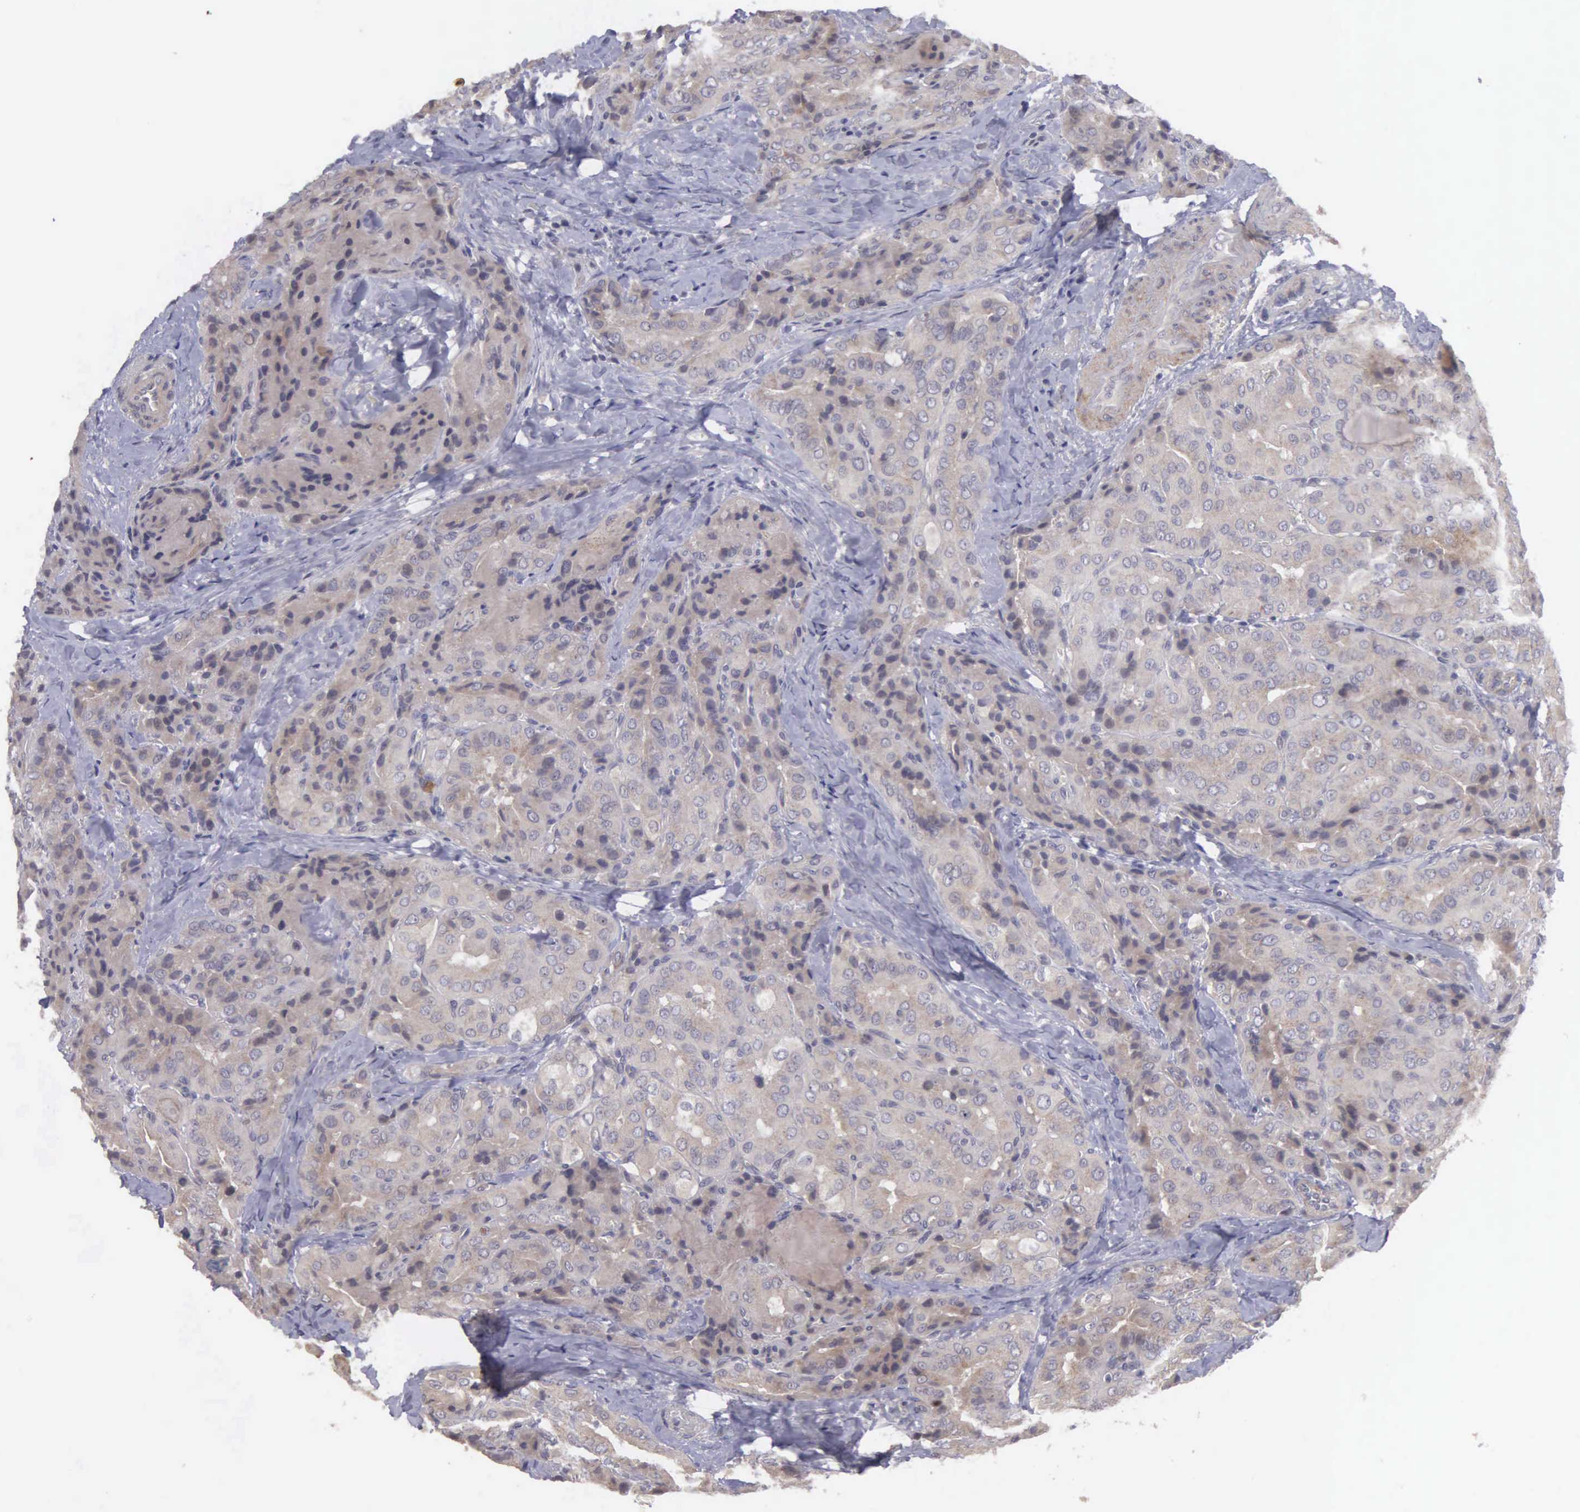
{"staining": {"intensity": "weak", "quantity": ">75%", "location": "cytoplasmic/membranous"}, "tissue": "thyroid cancer", "cell_type": "Tumor cells", "image_type": "cancer", "snomed": [{"axis": "morphology", "description": "Papillary adenocarcinoma, NOS"}, {"axis": "topography", "description": "Thyroid gland"}], "caption": "Immunohistochemical staining of thyroid papillary adenocarcinoma exhibits low levels of weak cytoplasmic/membranous positivity in about >75% of tumor cells.", "gene": "RTL10", "patient": {"sex": "female", "age": 71}}